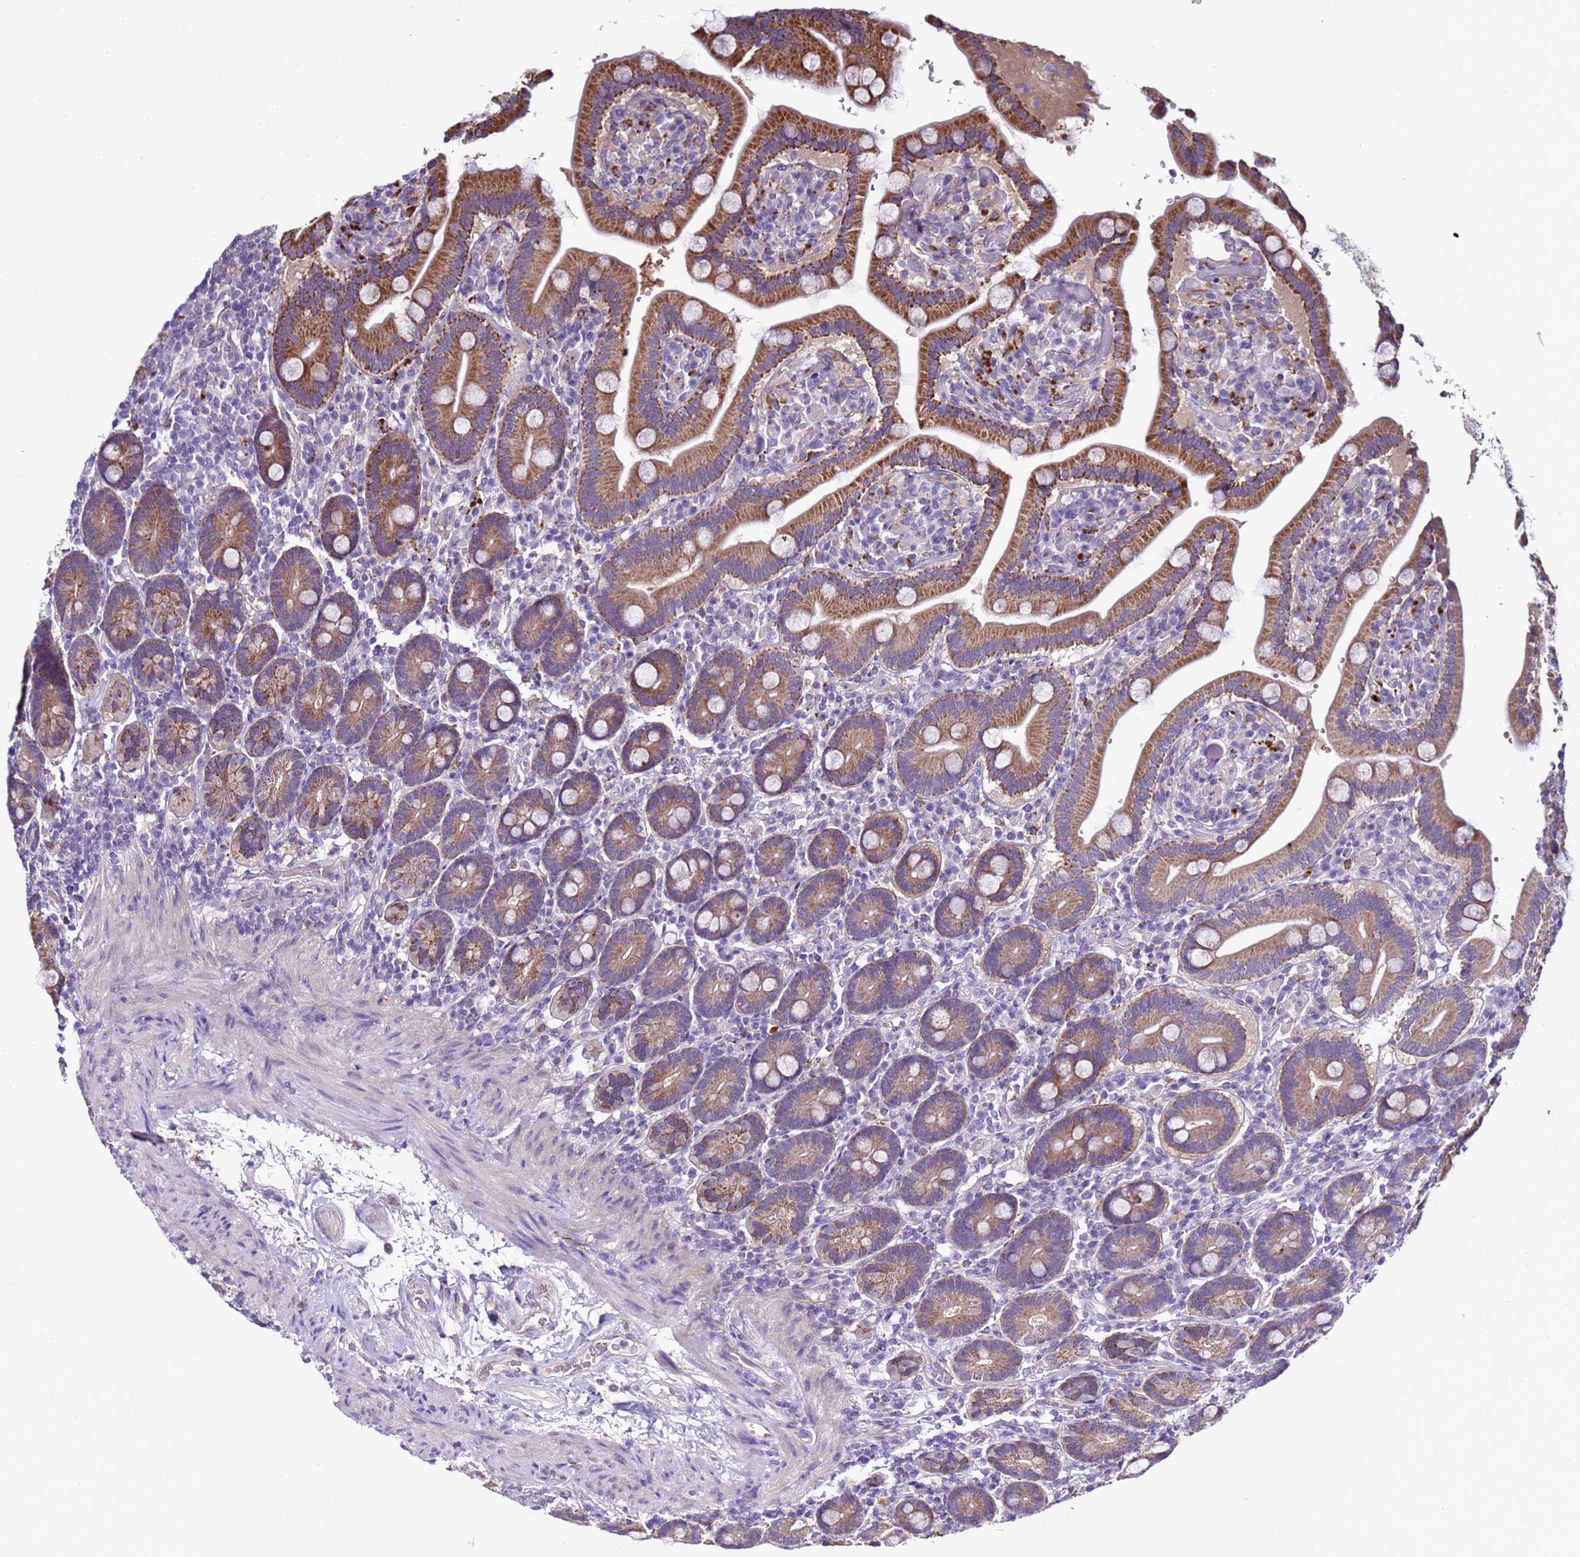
{"staining": {"intensity": "strong", "quantity": ">75%", "location": "cytoplasmic/membranous"}, "tissue": "duodenum", "cell_type": "Glandular cells", "image_type": "normal", "snomed": [{"axis": "morphology", "description": "Normal tissue, NOS"}, {"axis": "topography", "description": "Duodenum"}], "caption": "Duodenum stained with a brown dye shows strong cytoplasmic/membranous positive staining in approximately >75% of glandular cells.", "gene": "NAT1", "patient": {"sex": "female", "age": 62}}